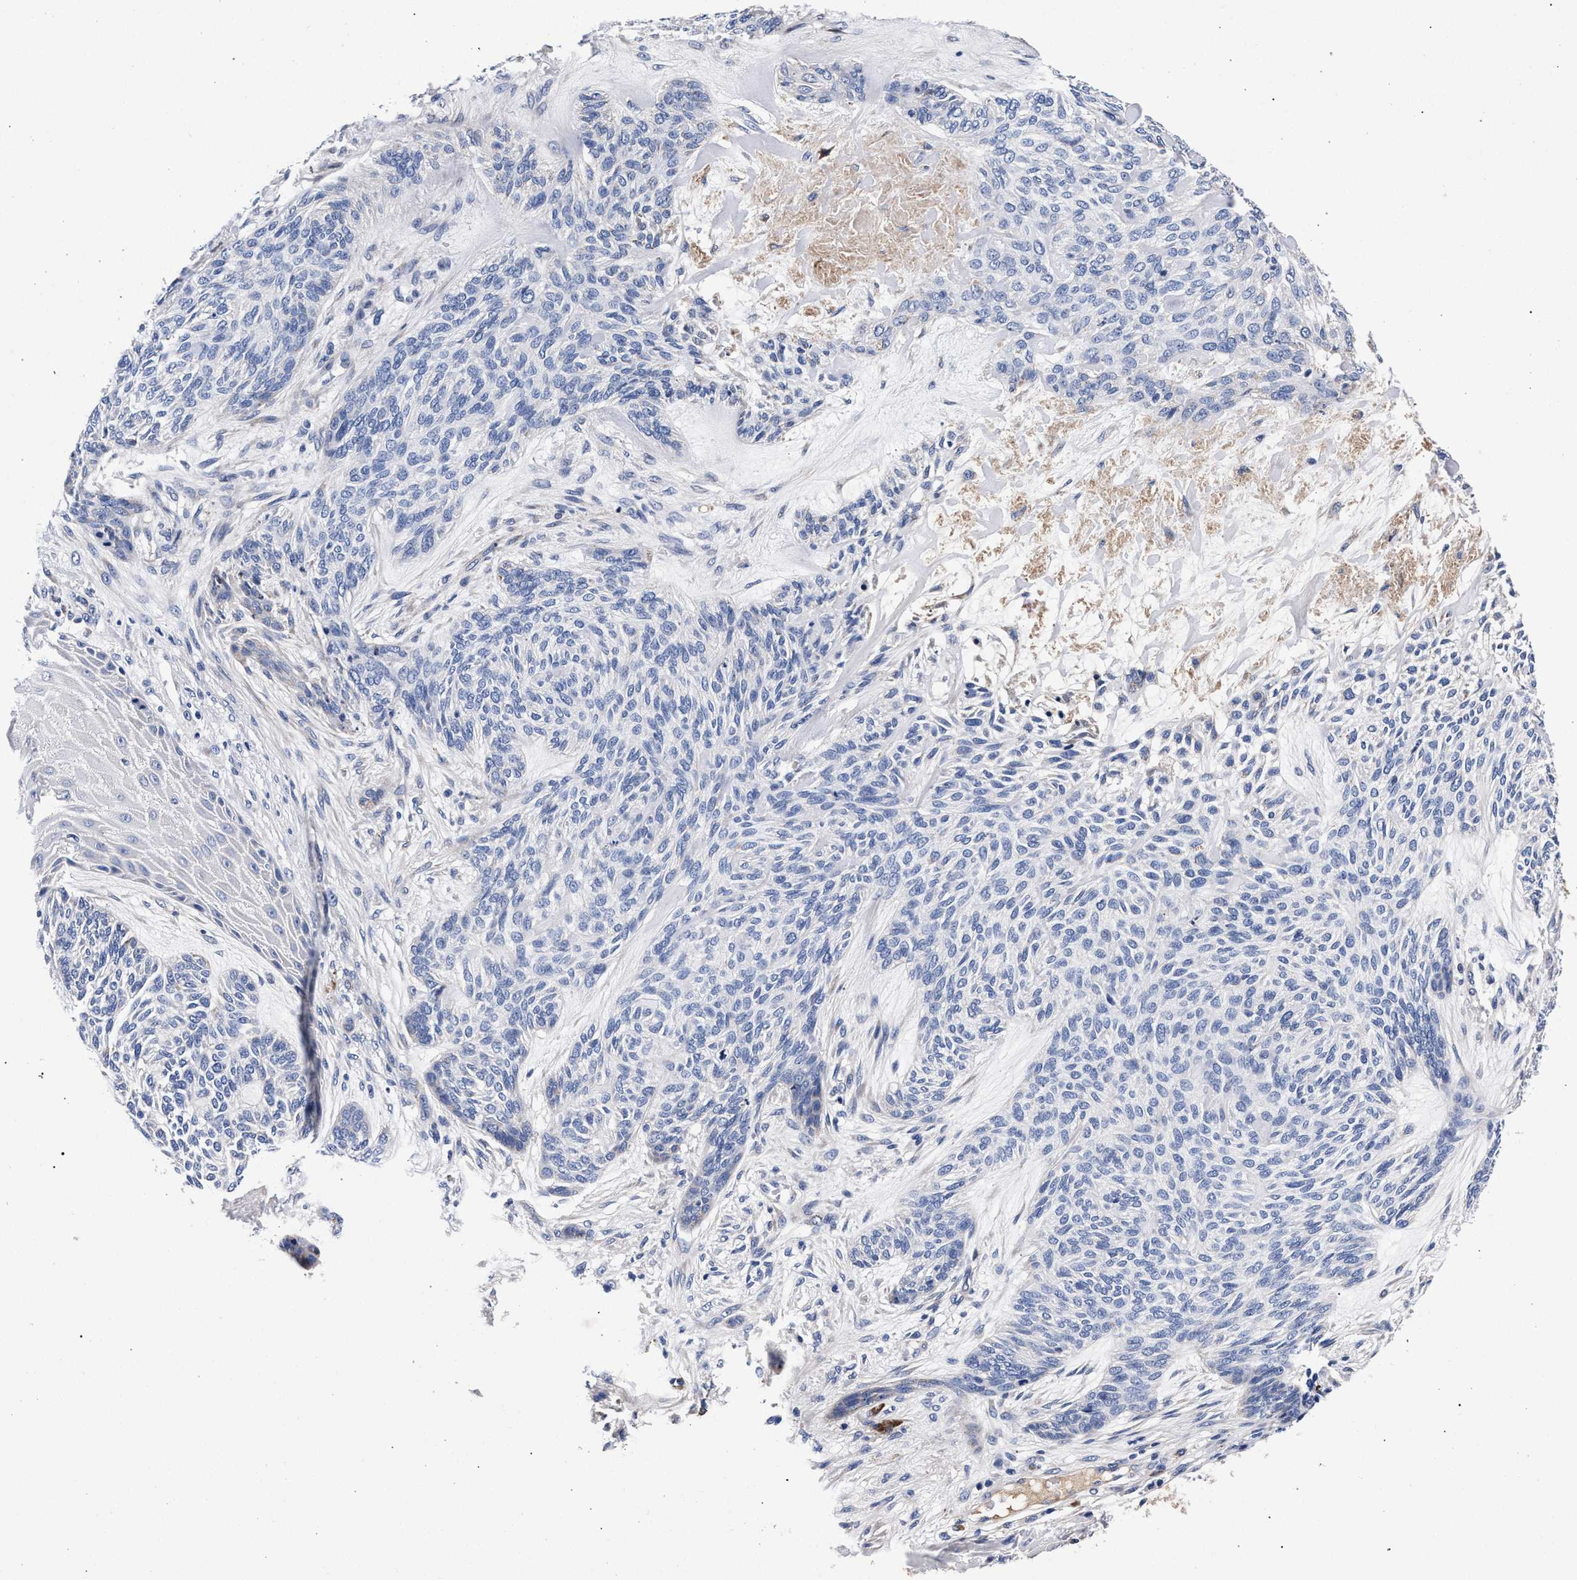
{"staining": {"intensity": "negative", "quantity": "none", "location": "none"}, "tissue": "skin cancer", "cell_type": "Tumor cells", "image_type": "cancer", "snomed": [{"axis": "morphology", "description": "Basal cell carcinoma"}, {"axis": "topography", "description": "Skin"}], "caption": "IHC image of neoplastic tissue: human basal cell carcinoma (skin) stained with DAB demonstrates no significant protein staining in tumor cells.", "gene": "ACOX1", "patient": {"sex": "male", "age": 55}}